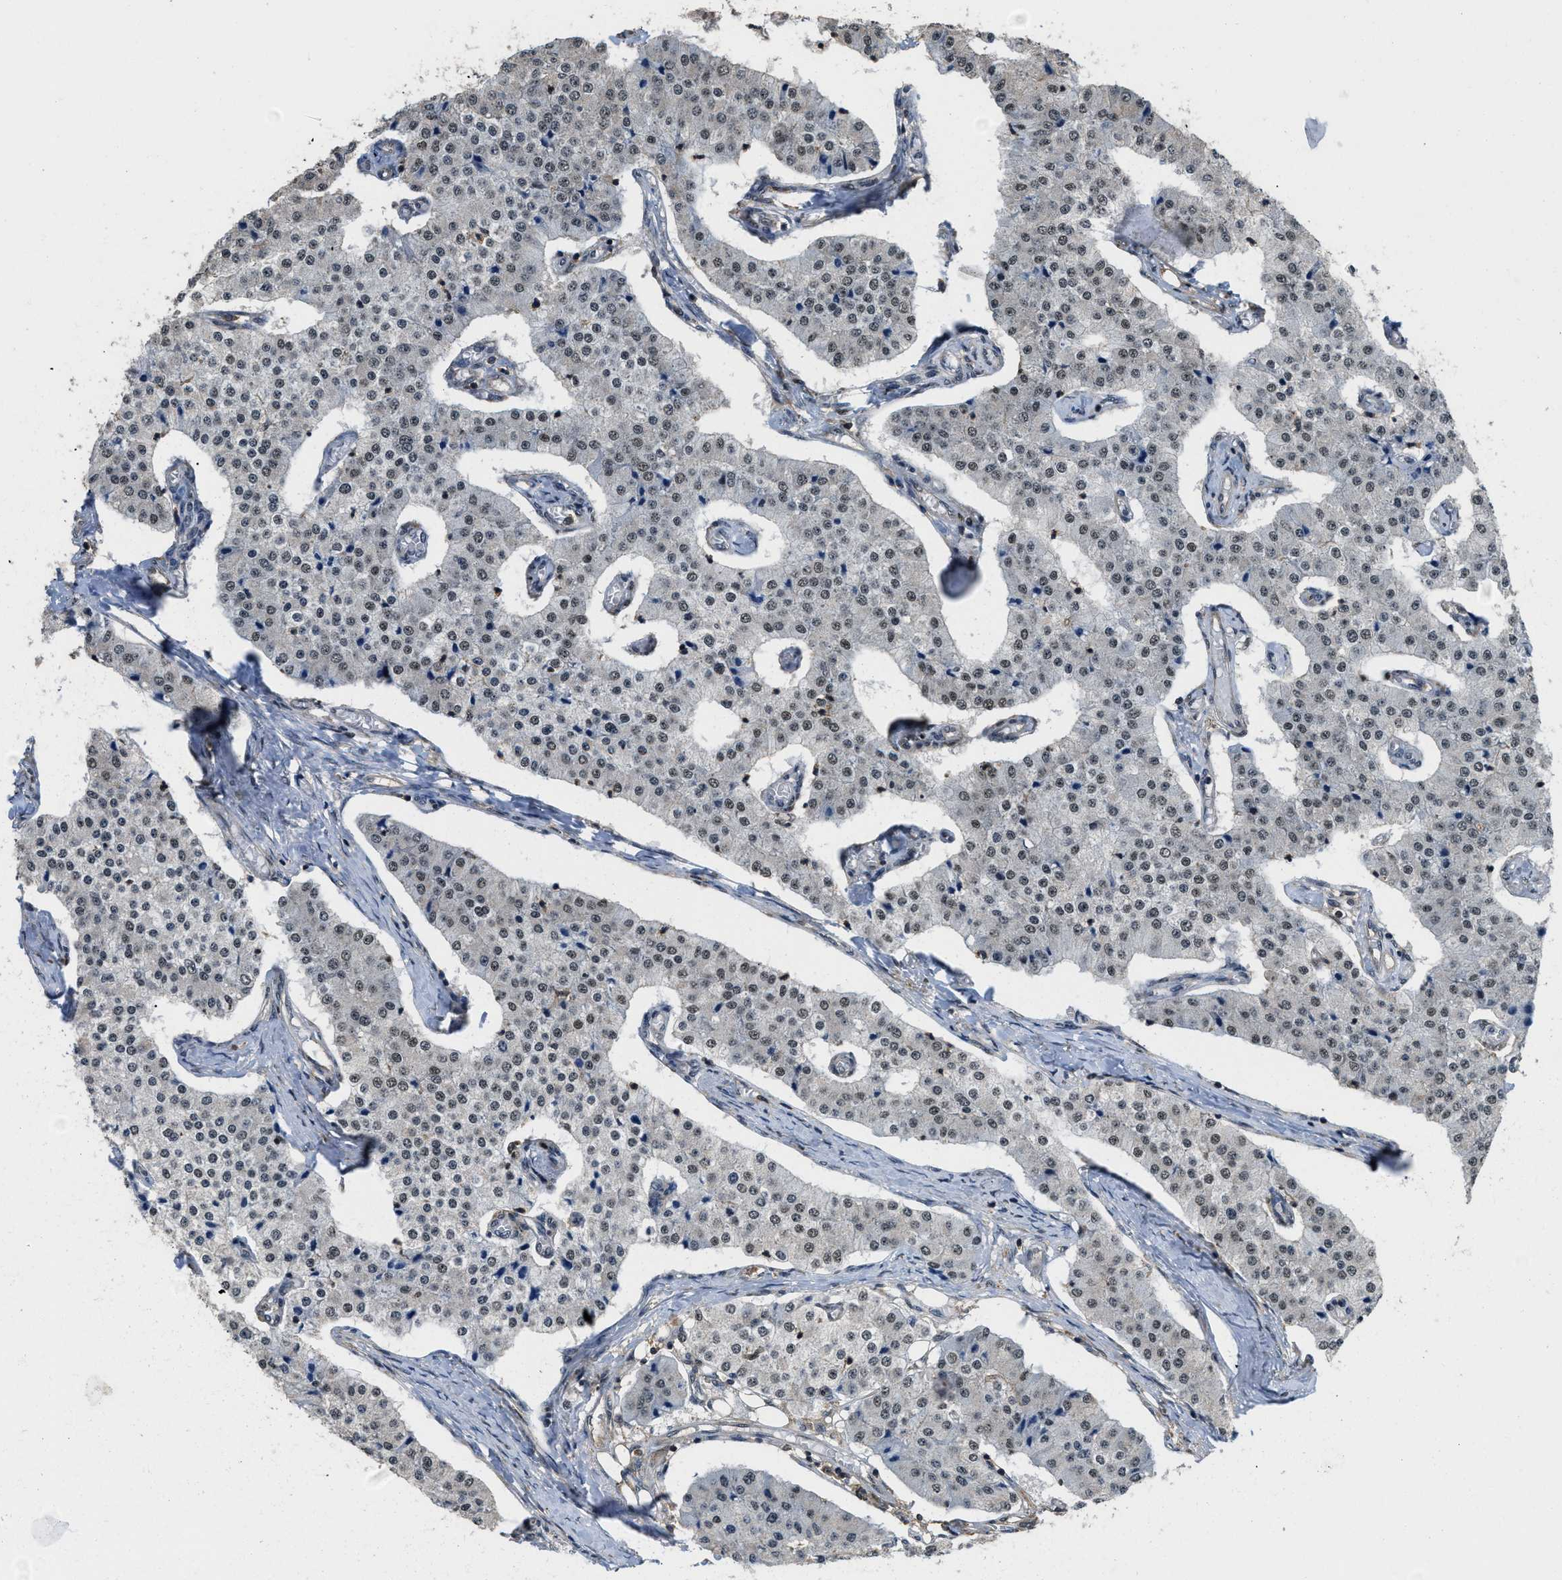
{"staining": {"intensity": "weak", "quantity": "<25%", "location": "nuclear"}, "tissue": "carcinoid", "cell_type": "Tumor cells", "image_type": "cancer", "snomed": [{"axis": "morphology", "description": "Carcinoid, malignant, NOS"}, {"axis": "topography", "description": "Colon"}], "caption": "High magnification brightfield microscopy of carcinoid (malignant) stained with DAB (brown) and counterstained with hematoxylin (blue): tumor cells show no significant expression.", "gene": "ATF7IP", "patient": {"sex": "female", "age": 52}}